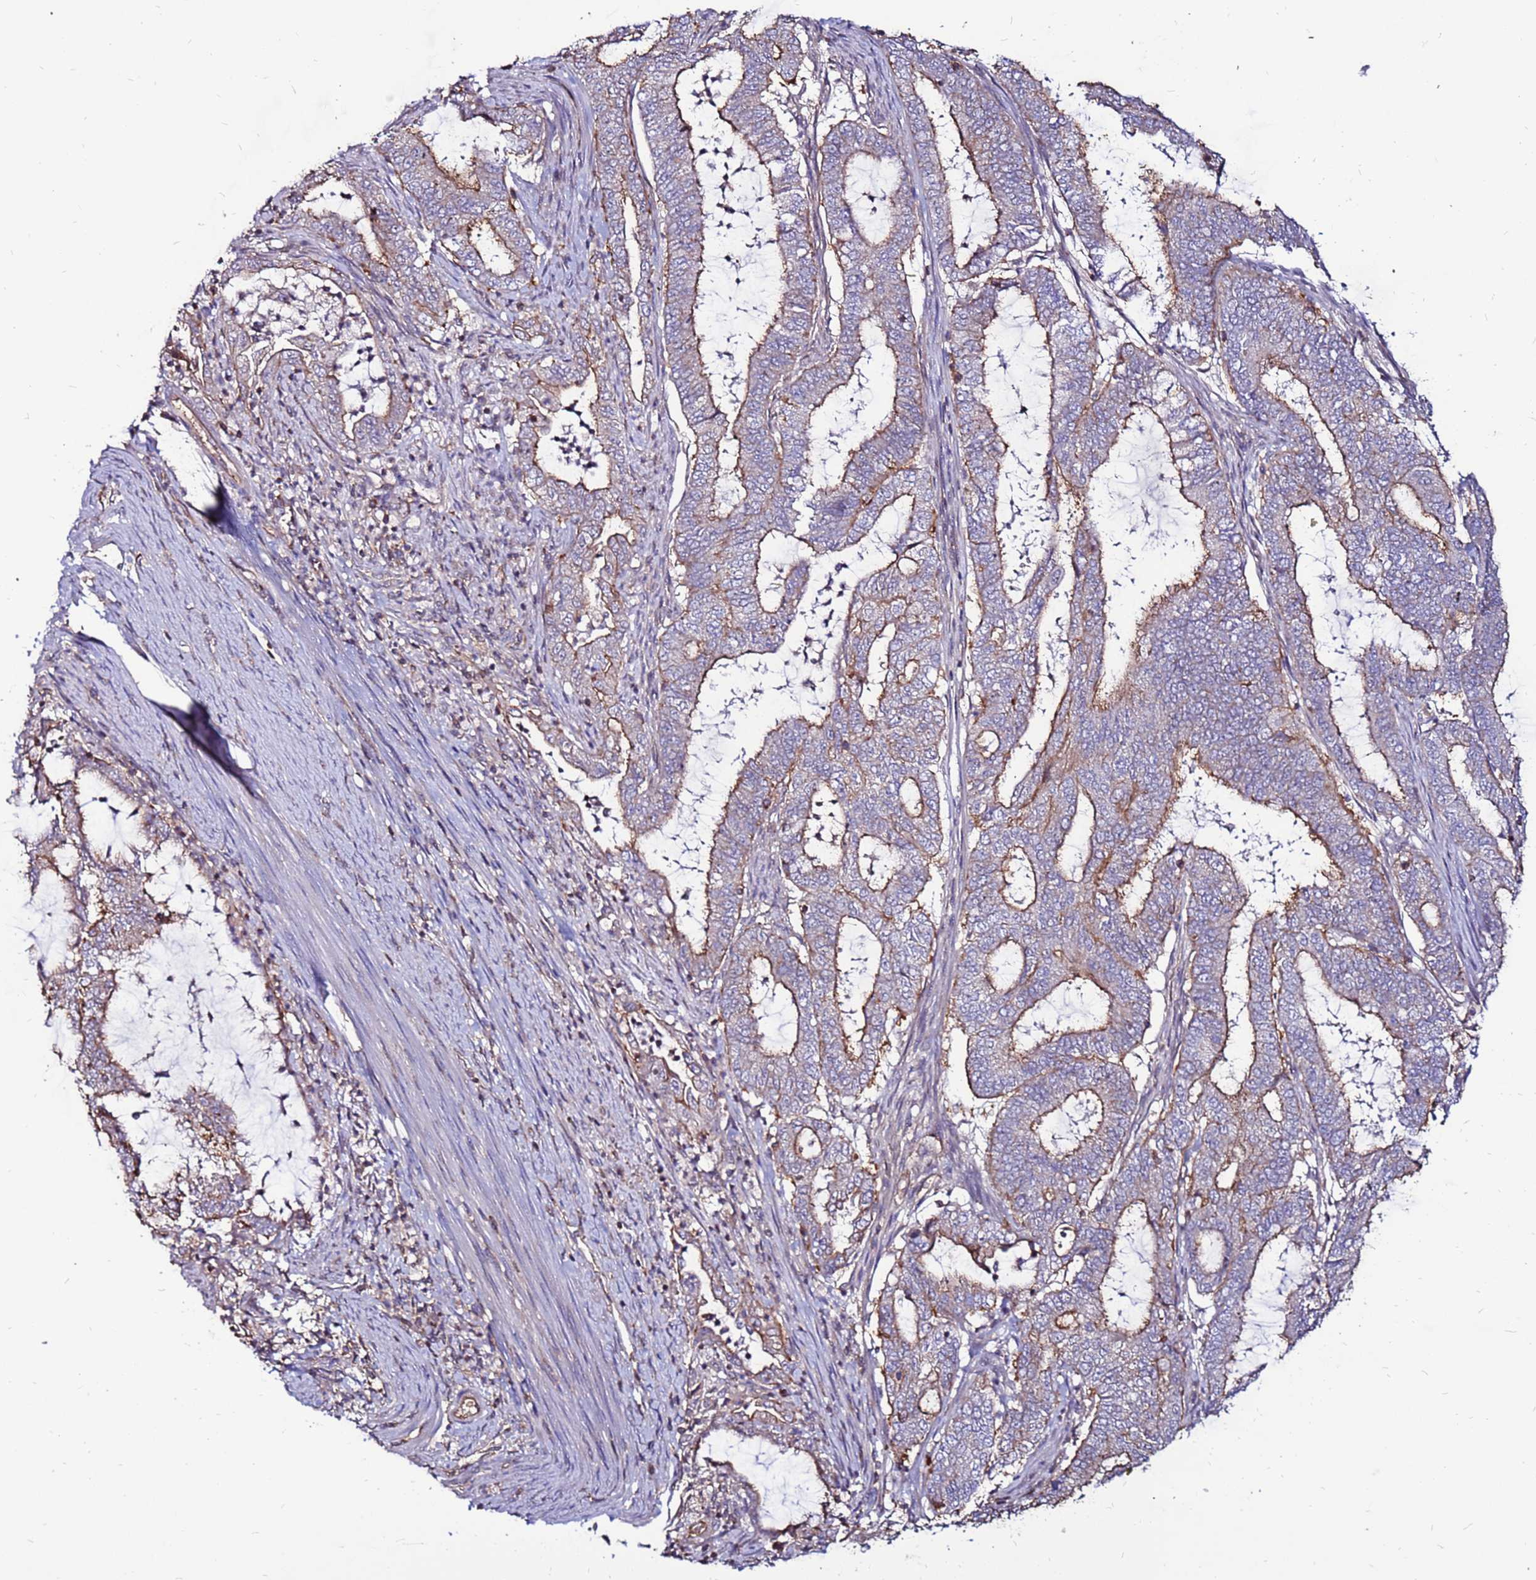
{"staining": {"intensity": "moderate", "quantity": ">75%", "location": "cytoplasmic/membranous"}, "tissue": "endometrial cancer", "cell_type": "Tumor cells", "image_type": "cancer", "snomed": [{"axis": "morphology", "description": "Adenocarcinoma, NOS"}, {"axis": "topography", "description": "Endometrium"}], "caption": "Endometrial cancer (adenocarcinoma) tissue exhibits moderate cytoplasmic/membranous expression in about >75% of tumor cells", "gene": "NRN1L", "patient": {"sex": "female", "age": 51}}